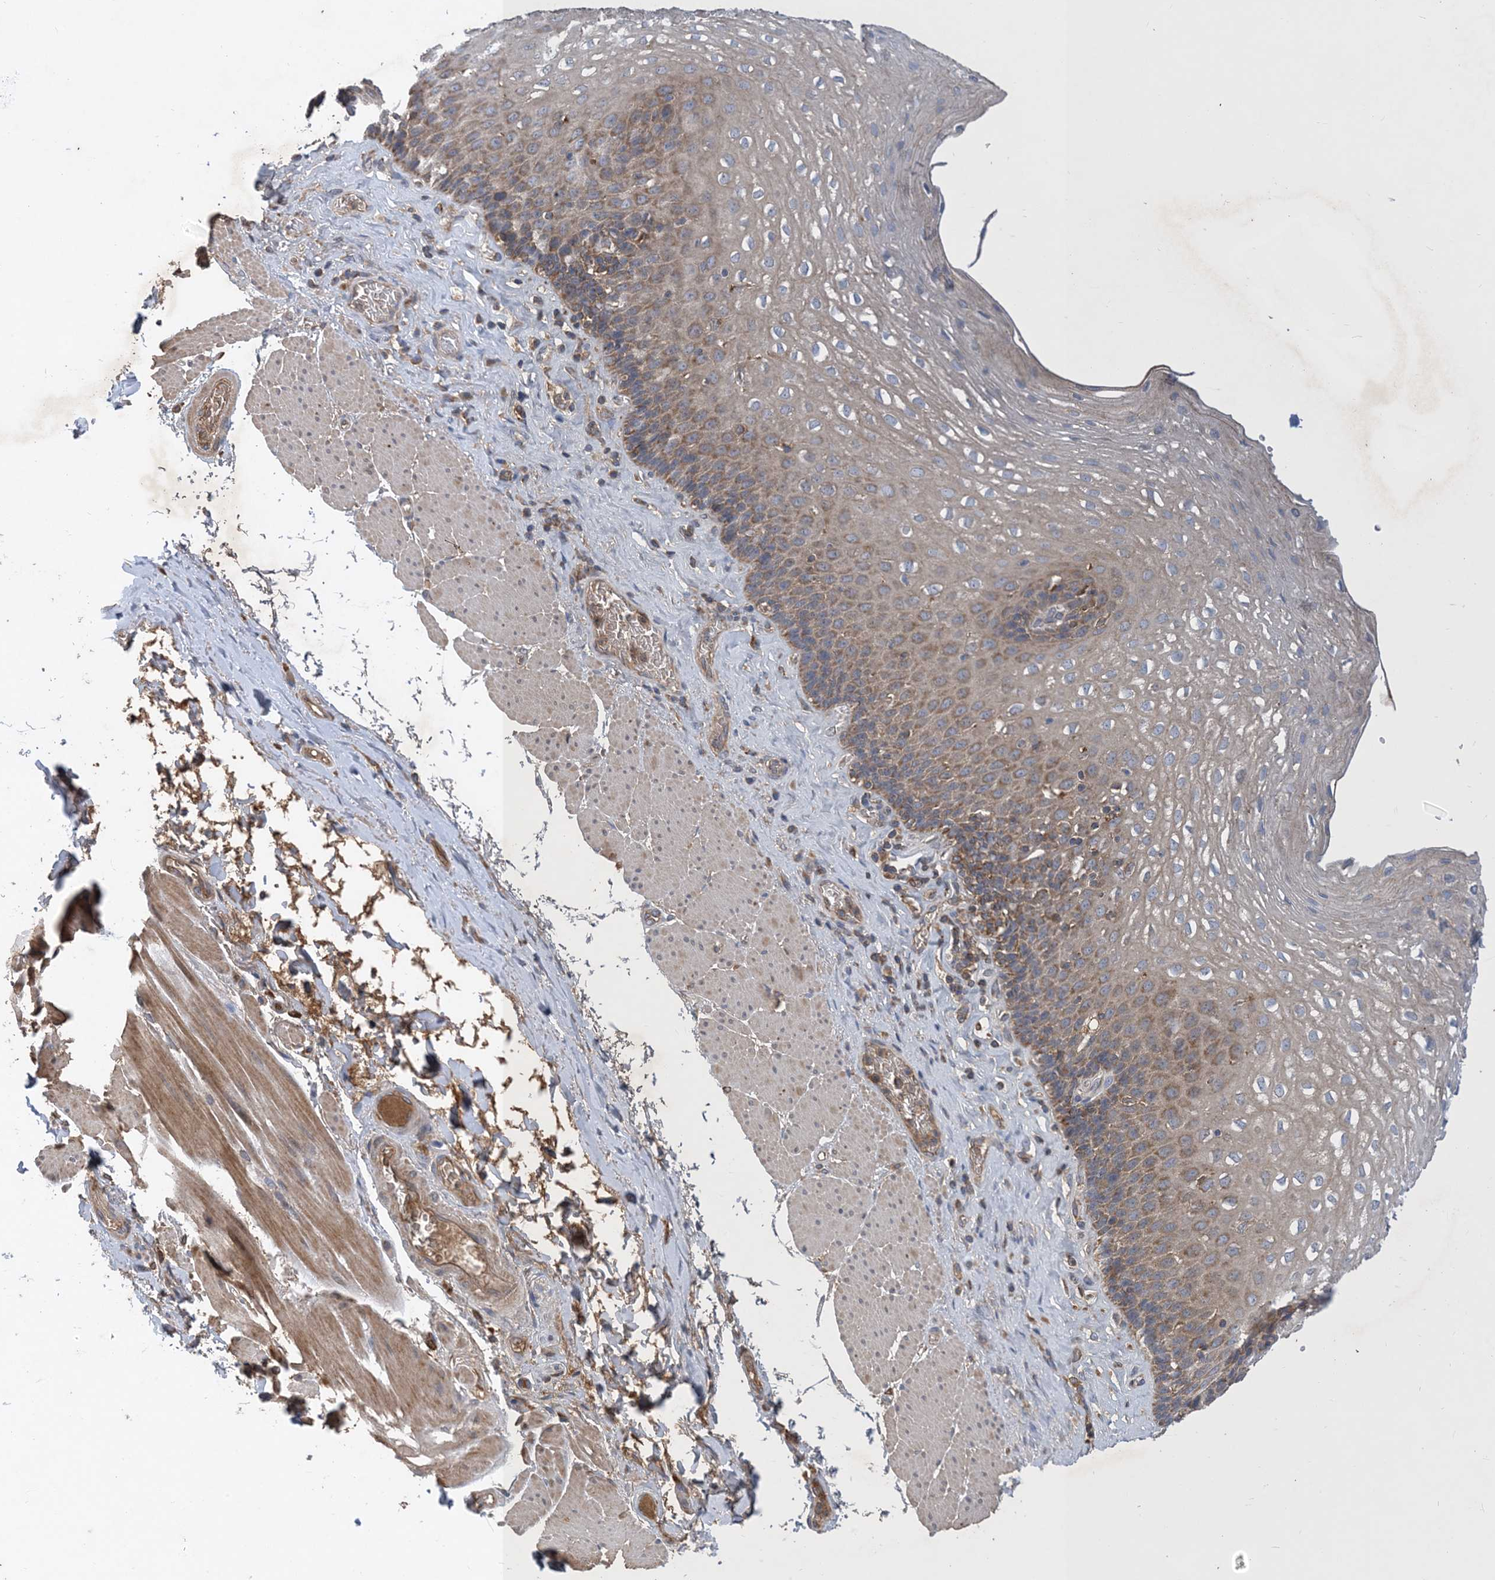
{"staining": {"intensity": "moderate", "quantity": "25%-75%", "location": "cytoplasmic/membranous"}, "tissue": "esophagus", "cell_type": "Squamous epithelial cells", "image_type": "normal", "snomed": [{"axis": "morphology", "description": "Normal tissue, NOS"}, {"axis": "topography", "description": "Esophagus"}], "caption": "Approximately 25%-75% of squamous epithelial cells in unremarkable esophagus reveal moderate cytoplasmic/membranous protein expression as visualized by brown immunohistochemical staining.", "gene": "STK19", "patient": {"sex": "female", "age": 66}}